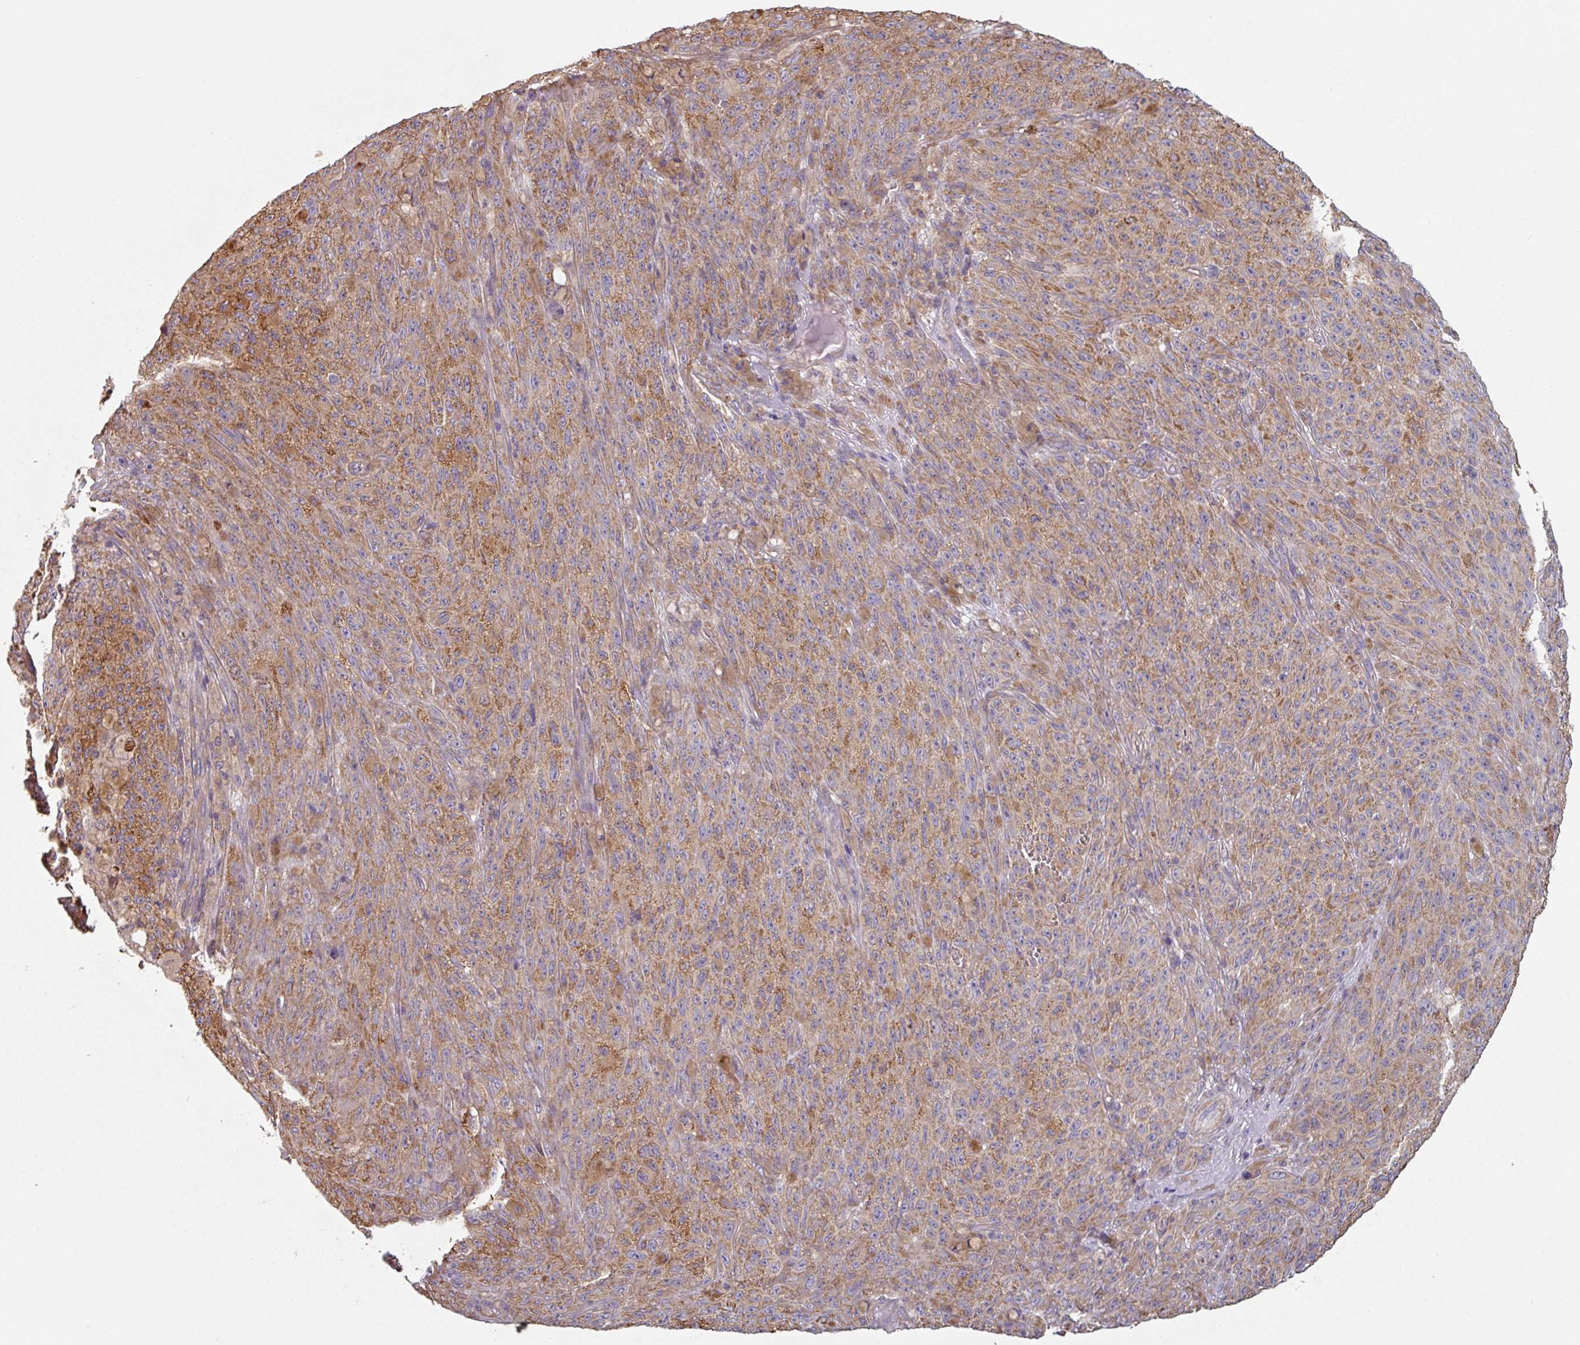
{"staining": {"intensity": "moderate", "quantity": ">75%", "location": "cytoplasmic/membranous"}, "tissue": "melanoma", "cell_type": "Tumor cells", "image_type": "cancer", "snomed": [{"axis": "morphology", "description": "Malignant melanoma, NOS"}, {"axis": "topography", "description": "Skin"}], "caption": "The image shows a brown stain indicating the presence of a protein in the cytoplasmic/membranous of tumor cells in malignant melanoma.", "gene": "GSTA4", "patient": {"sex": "female", "age": 82}}